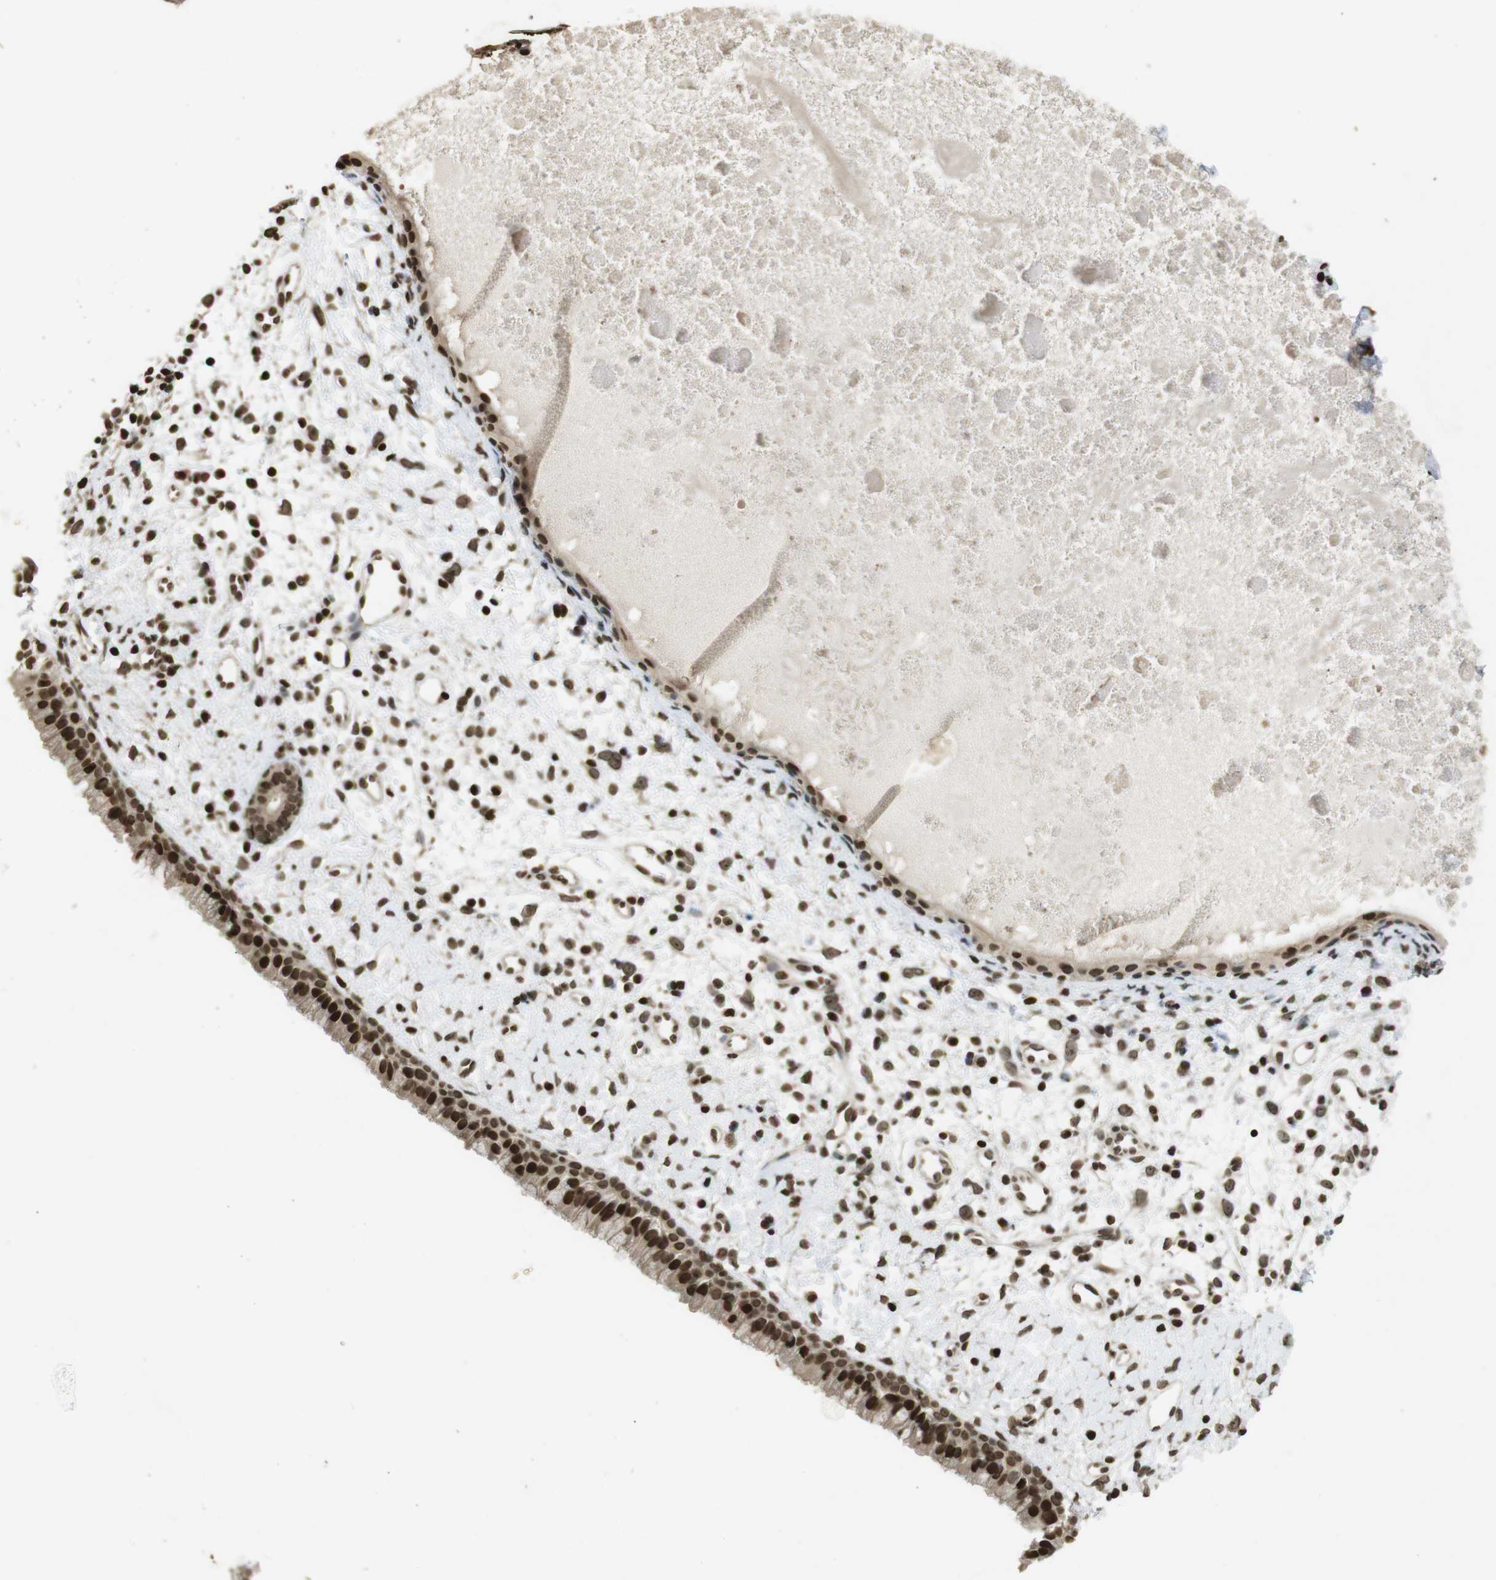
{"staining": {"intensity": "strong", "quantity": ">75%", "location": "nuclear"}, "tissue": "nasopharynx", "cell_type": "Respiratory epithelial cells", "image_type": "normal", "snomed": [{"axis": "morphology", "description": "Normal tissue, NOS"}, {"axis": "topography", "description": "Nasopharynx"}], "caption": "Immunohistochemical staining of normal nasopharynx demonstrates >75% levels of strong nuclear protein expression in about >75% of respiratory epithelial cells. (DAB = brown stain, brightfield microscopy at high magnification).", "gene": "FOXA3", "patient": {"sex": "male", "age": 22}}